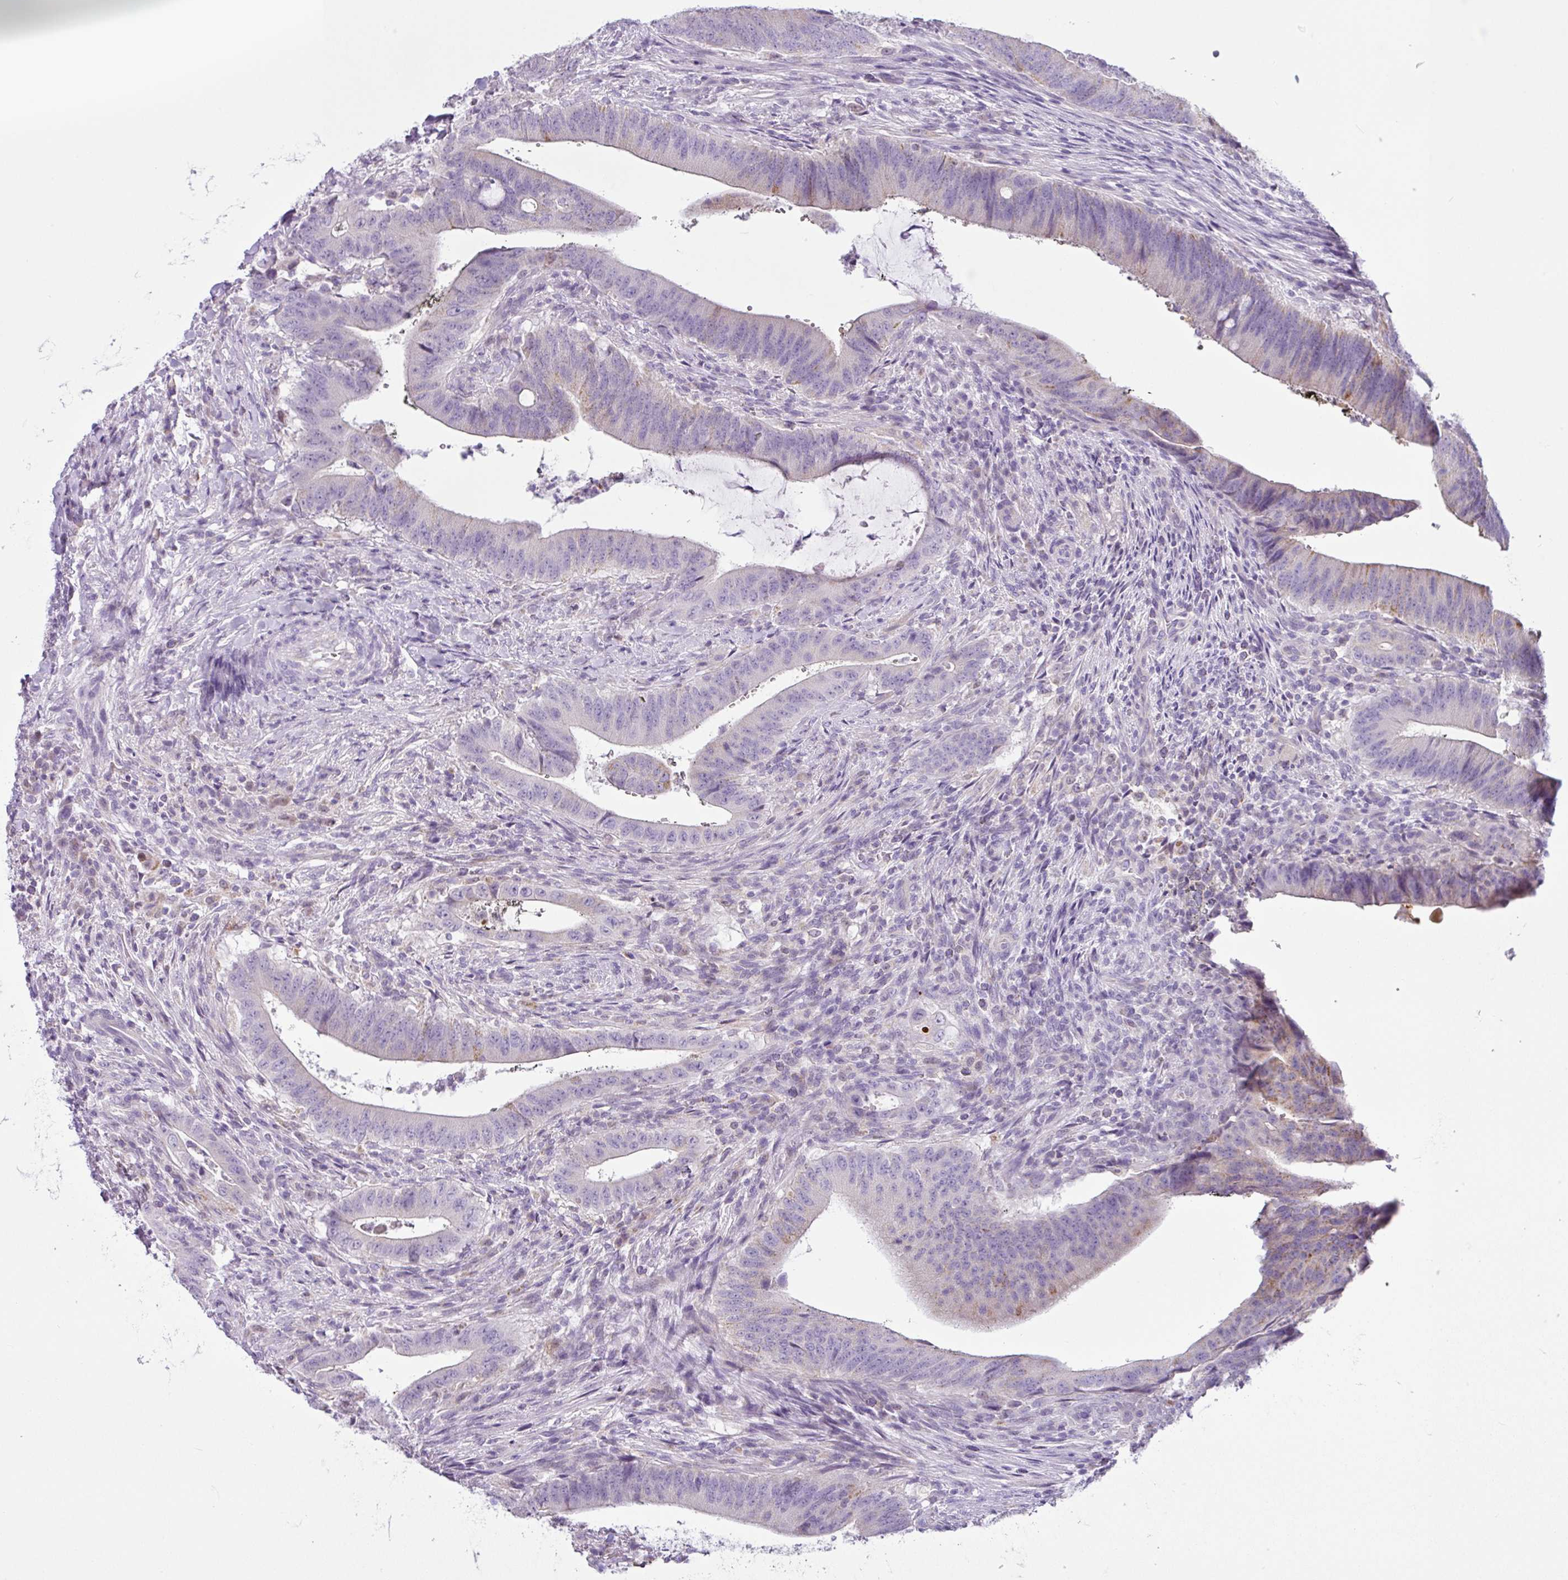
{"staining": {"intensity": "moderate", "quantity": "<25%", "location": "cytoplasmic/membranous"}, "tissue": "colorectal cancer", "cell_type": "Tumor cells", "image_type": "cancer", "snomed": [{"axis": "morphology", "description": "Adenocarcinoma, NOS"}, {"axis": "topography", "description": "Colon"}], "caption": "Colorectal adenocarcinoma tissue shows moderate cytoplasmic/membranous expression in about <25% of tumor cells, visualized by immunohistochemistry.", "gene": "HMCN2", "patient": {"sex": "female", "age": 43}}